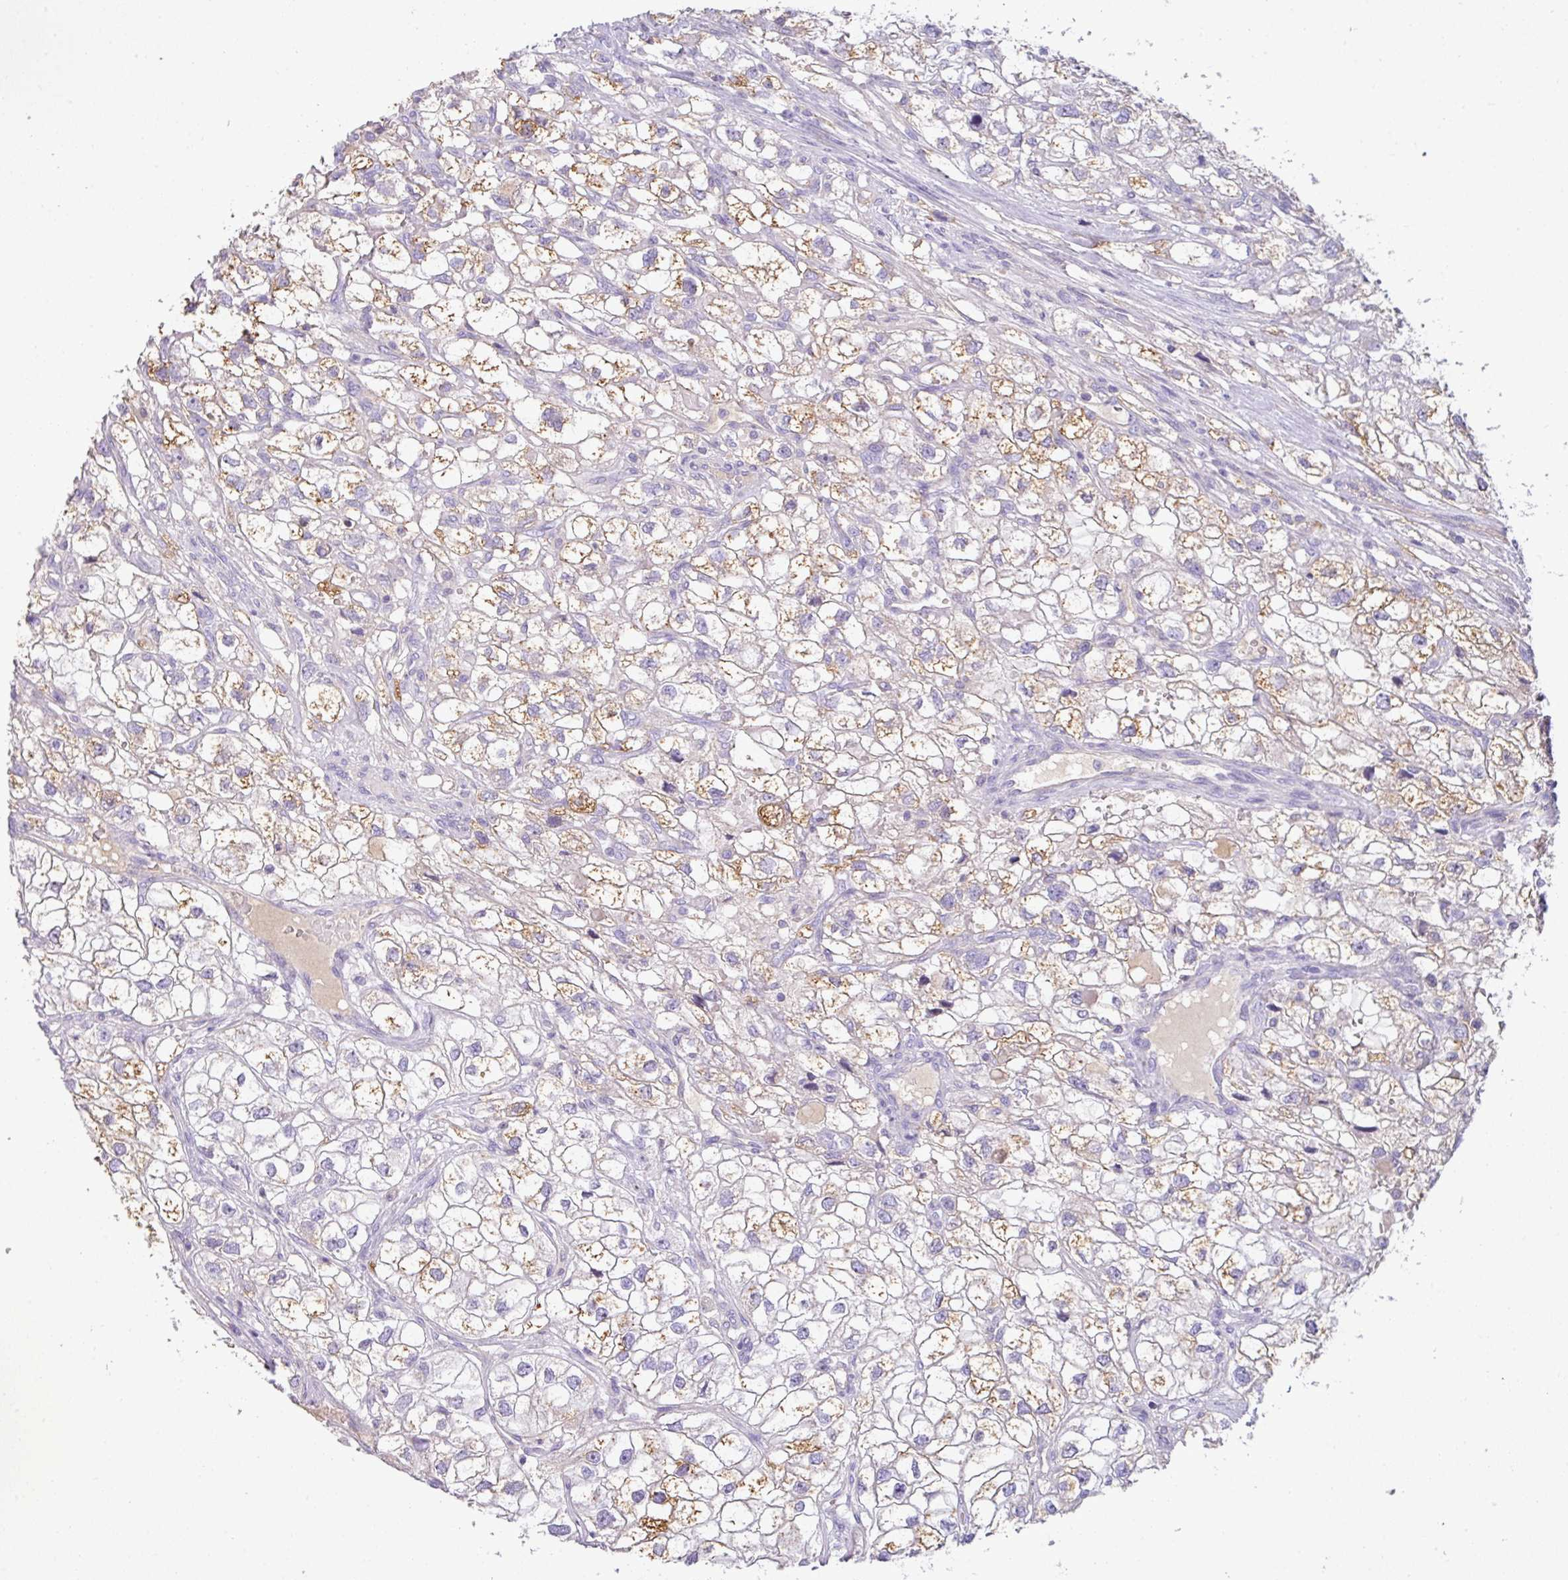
{"staining": {"intensity": "weak", "quantity": ">75%", "location": "cytoplasmic/membranous"}, "tissue": "renal cancer", "cell_type": "Tumor cells", "image_type": "cancer", "snomed": [{"axis": "morphology", "description": "Adenocarcinoma, NOS"}, {"axis": "topography", "description": "Kidney"}], "caption": "Brown immunohistochemical staining in renal cancer displays weak cytoplasmic/membranous positivity in about >75% of tumor cells. The staining was performed using DAB (3,3'-diaminobenzidine), with brown indicating positive protein expression. Nuclei are stained blue with hematoxylin.", "gene": "OR6C6", "patient": {"sex": "male", "age": 59}}